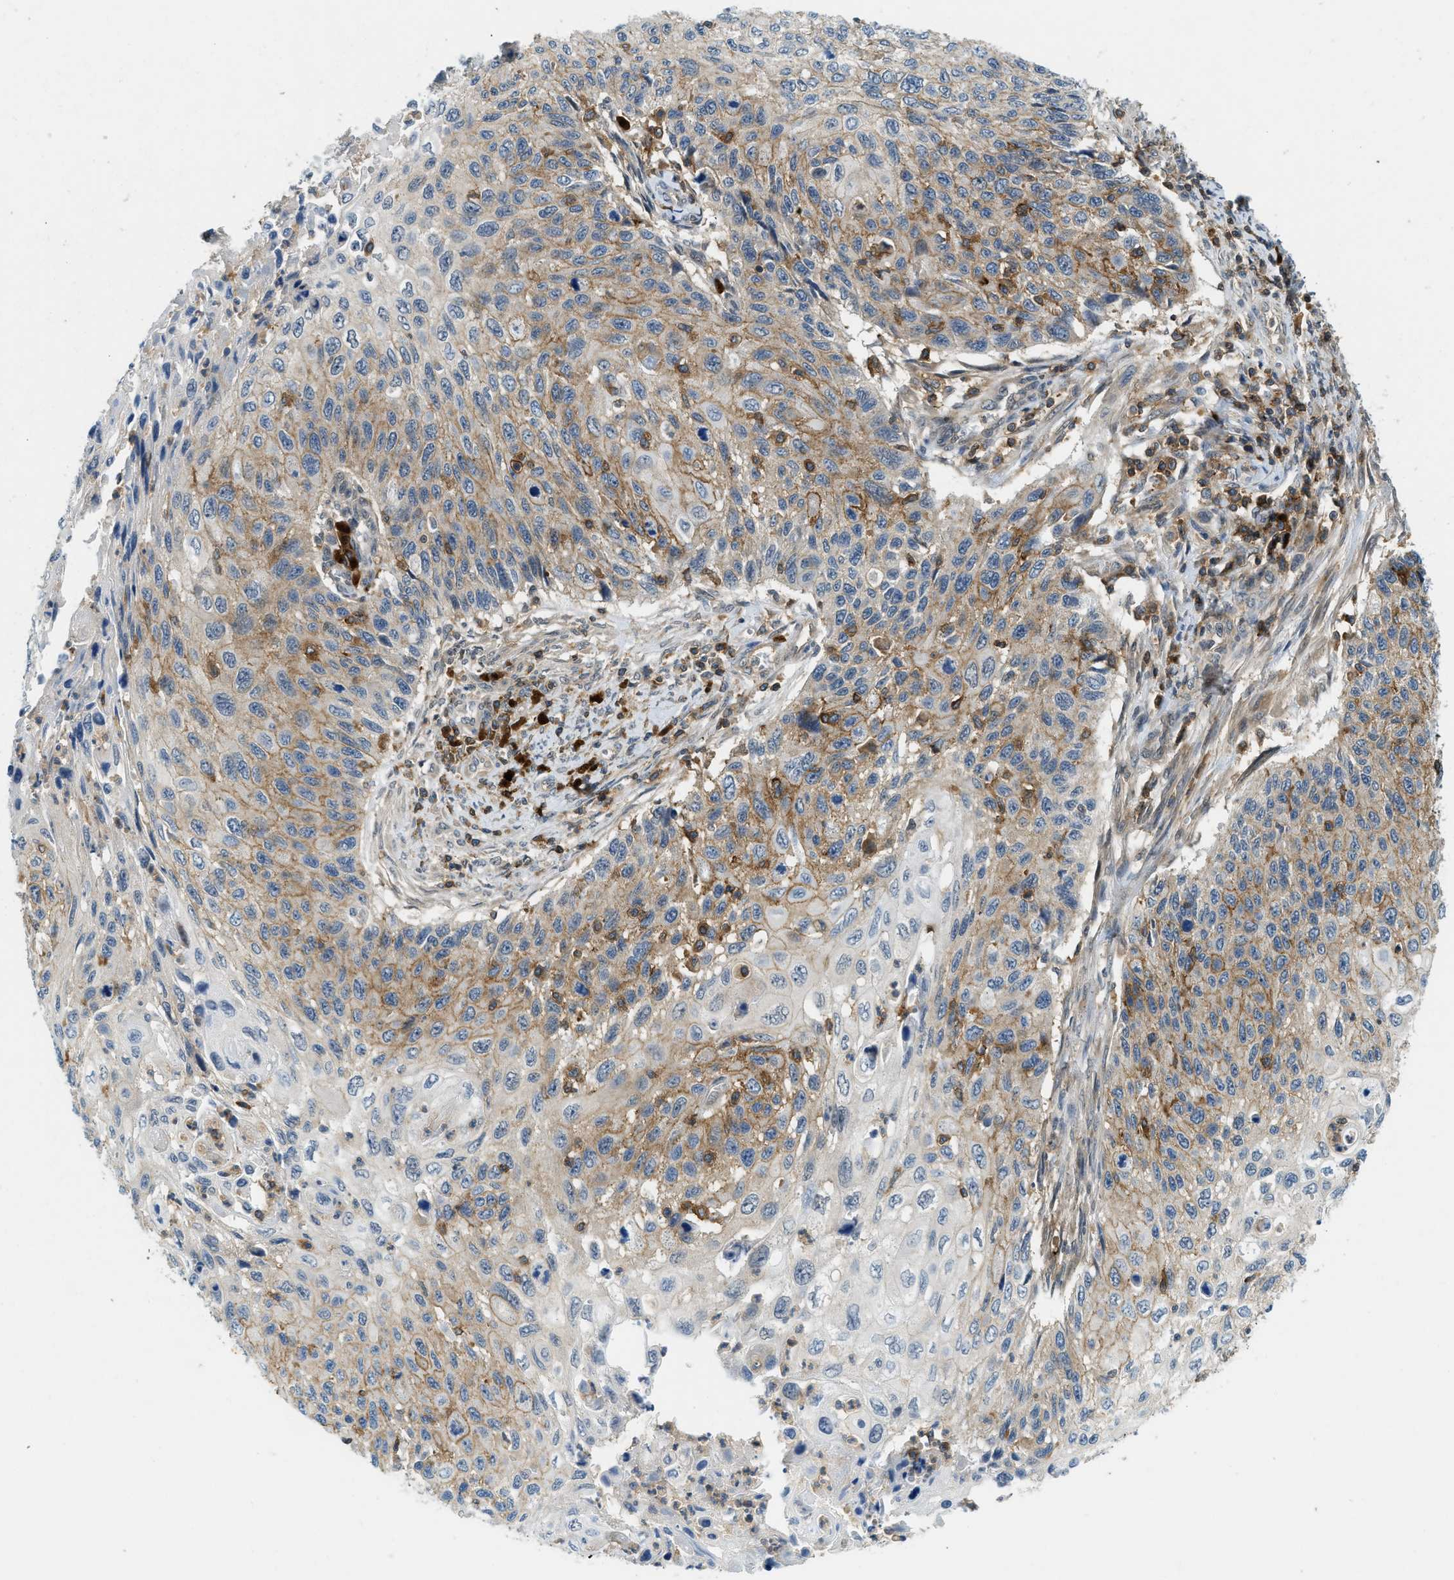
{"staining": {"intensity": "moderate", "quantity": ">75%", "location": "cytoplasmic/membranous"}, "tissue": "cervical cancer", "cell_type": "Tumor cells", "image_type": "cancer", "snomed": [{"axis": "morphology", "description": "Squamous cell carcinoma, NOS"}, {"axis": "topography", "description": "Cervix"}], "caption": "A histopathology image of cervical squamous cell carcinoma stained for a protein shows moderate cytoplasmic/membranous brown staining in tumor cells.", "gene": "GMPPB", "patient": {"sex": "female", "age": 70}}